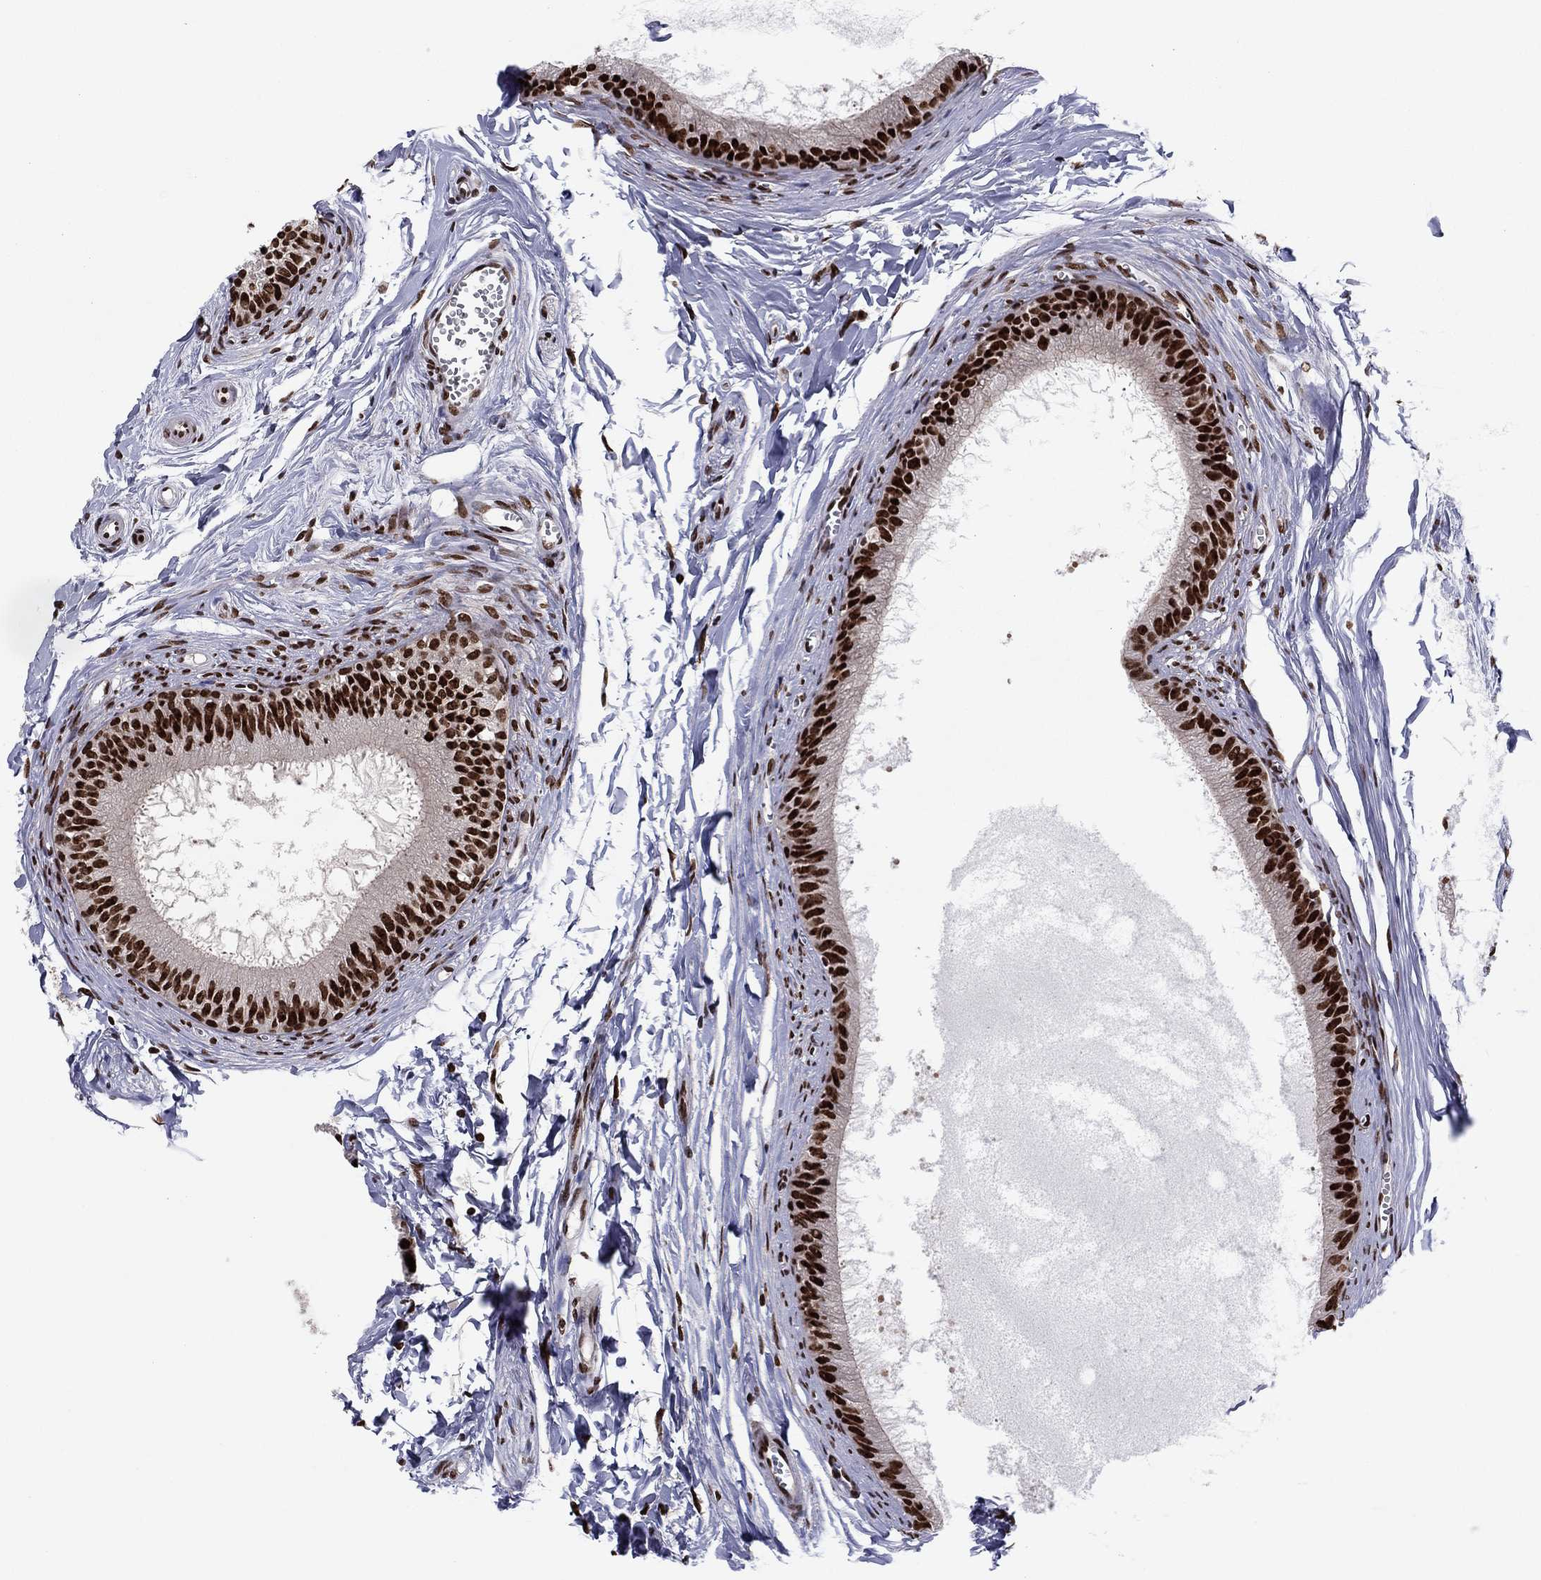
{"staining": {"intensity": "strong", "quantity": ">75%", "location": "nuclear"}, "tissue": "epididymis", "cell_type": "Glandular cells", "image_type": "normal", "snomed": [{"axis": "morphology", "description": "Normal tissue, NOS"}, {"axis": "topography", "description": "Epididymis"}], "caption": "Immunohistochemical staining of normal epididymis demonstrates strong nuclear protein positivity in about >75% of glandular cells. Immunohistochemistry (ihc) stains the protein in brown and the nuclei are stained blue.", "gene": "USP54", "patient": {"sex": "male", "age": 51}}